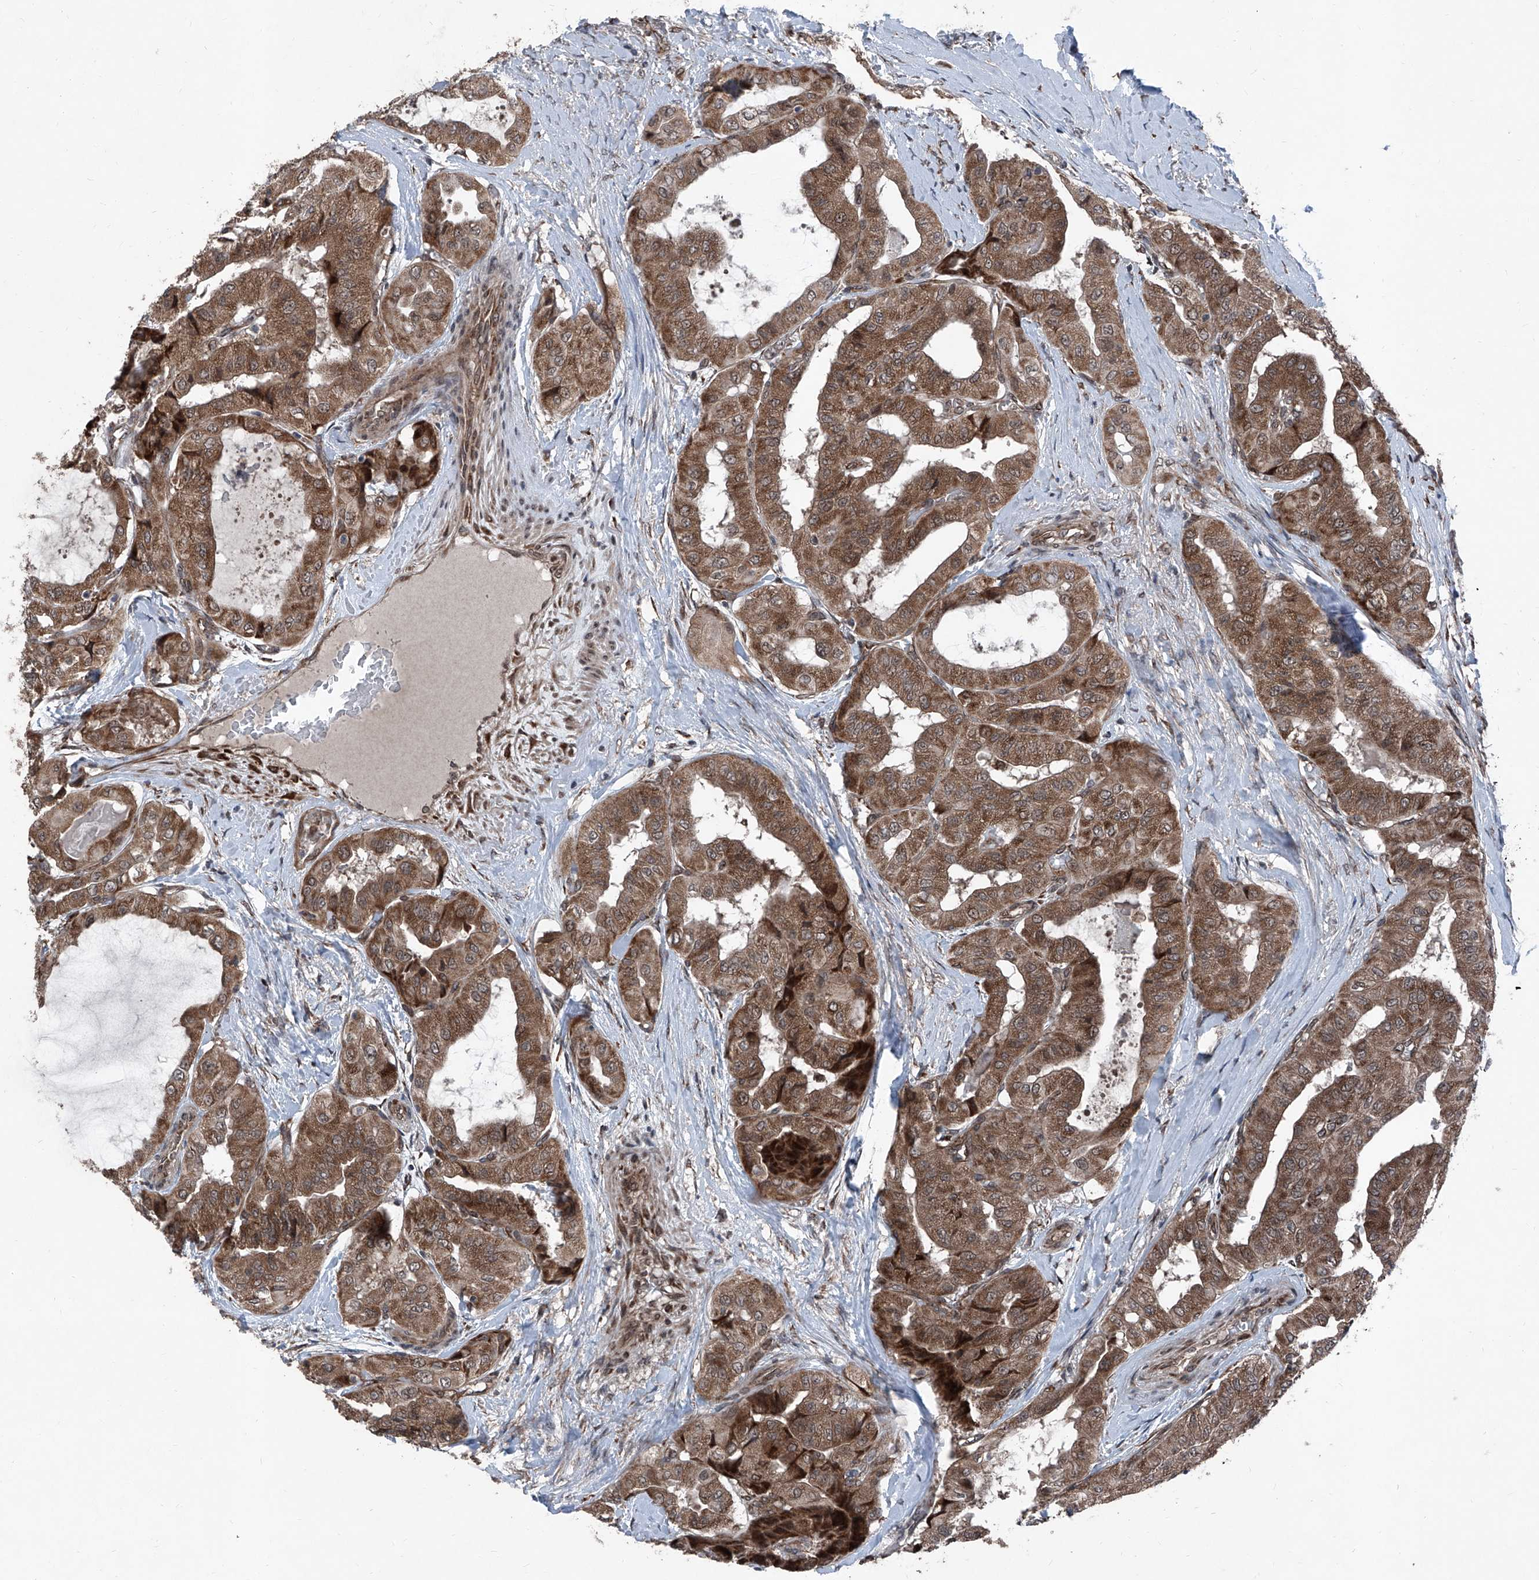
{"staining": {"intensity": "moderate", "quantity": ">75%", "location": "nuclear"}, "tissue": "thyroid cancer", "cell_type": "Tumor cells", "image_type": "cancer", "snomed": [{"axis": "morphology", "description": "Papillary adenocarcinoma, NOS"}, {"axis": "topography", "description": "Thyroid gland"}], "caption": "Protein staining reveals moderate nuclear expression in about >75% of tumor cells in thyroid cancer. (brown staining indicates protein expression, while blue staining denotes nuclei).", "gene": "COA7", "patient": {"sex": "female", "age": 59}}